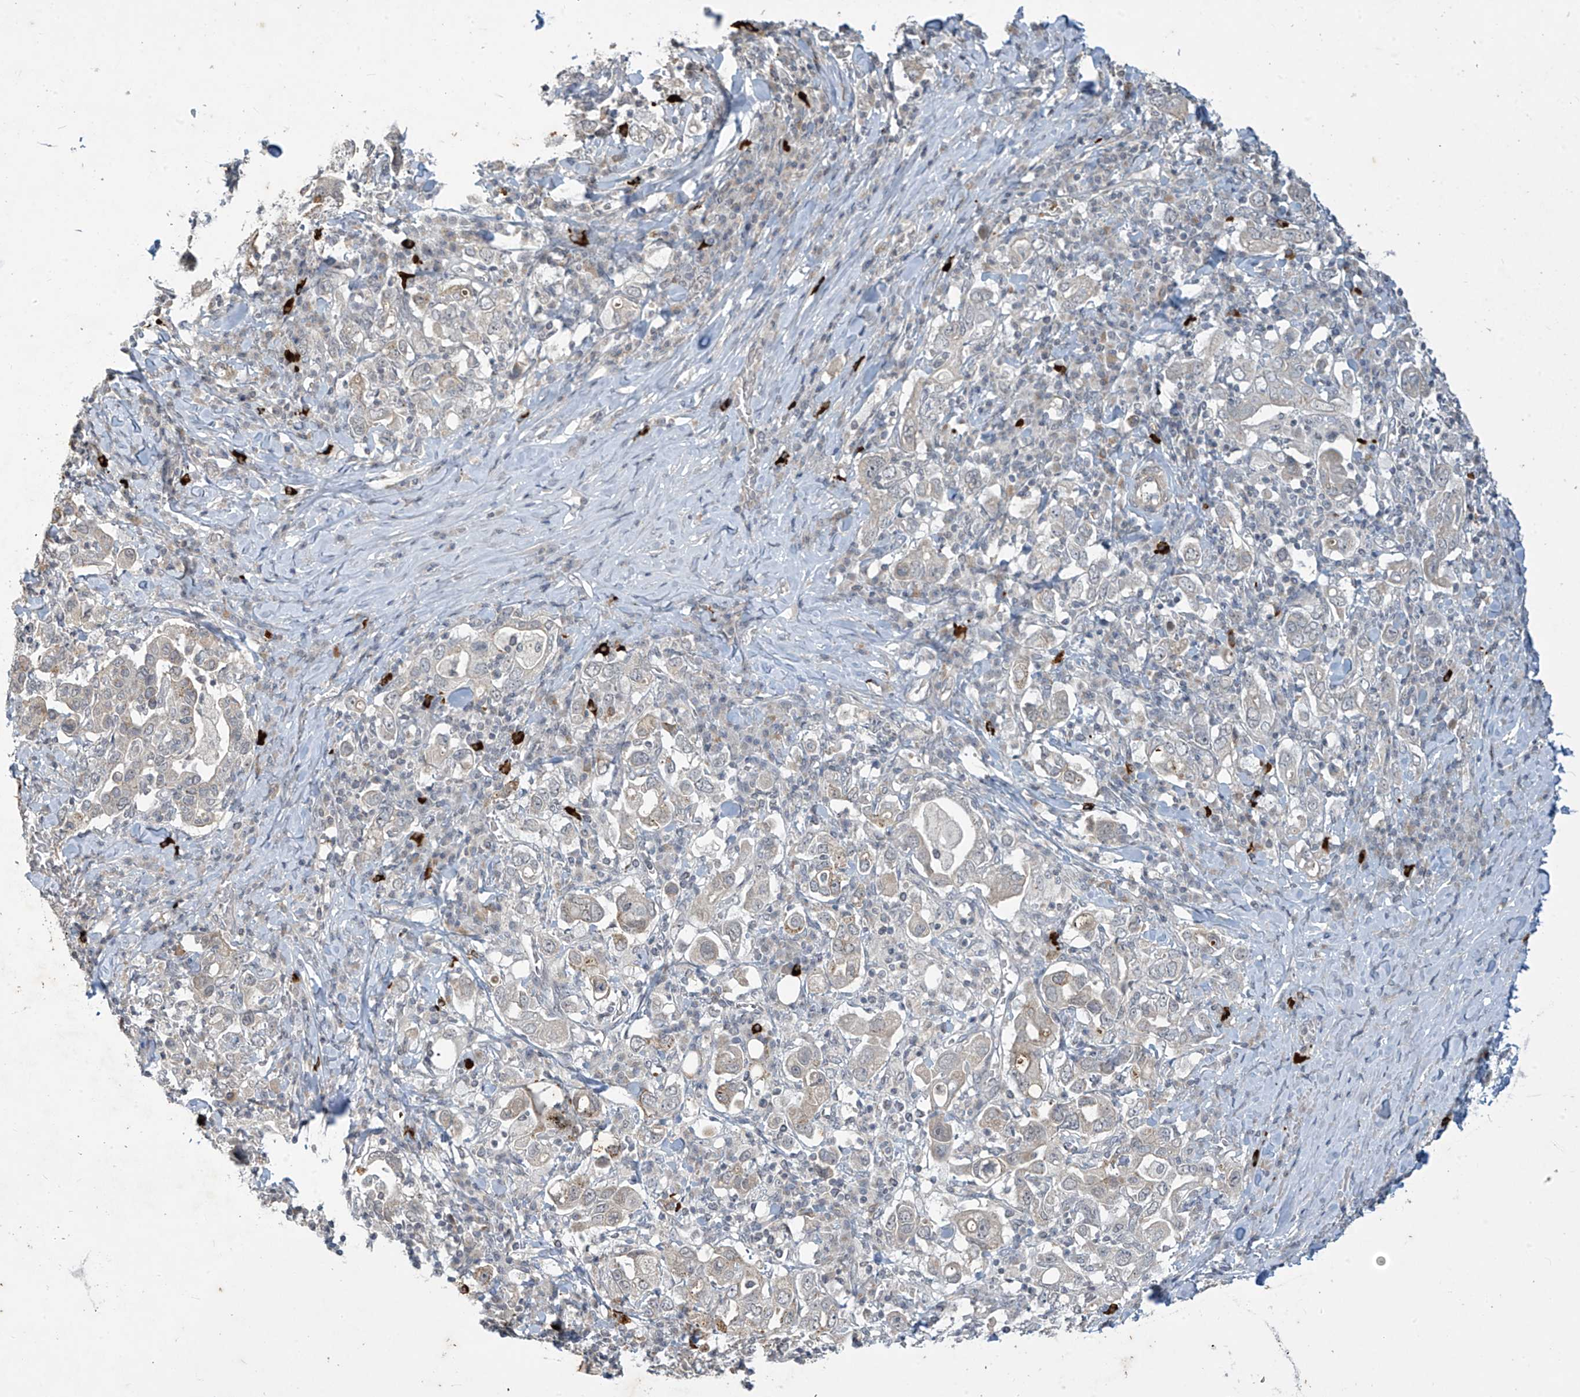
{"staining": {"intensity": "negative", "quantity": "none", "location": "none"}, "tissue": "stomach cancer", "cell_type": "Tumor cells", "image_type": "cancer", "snomed": [{"axis": "morphology", "description": "Adenocarcinoma, NOS"}, {"axis": "topography", "description": "Stomach, upper"}], "caption": "A micrograph of stomach cancer stained for a protein reveals no brown staining in tumor cells.", "gene": "DGKQ", "patient": {"sex": "male", "age": 62}}